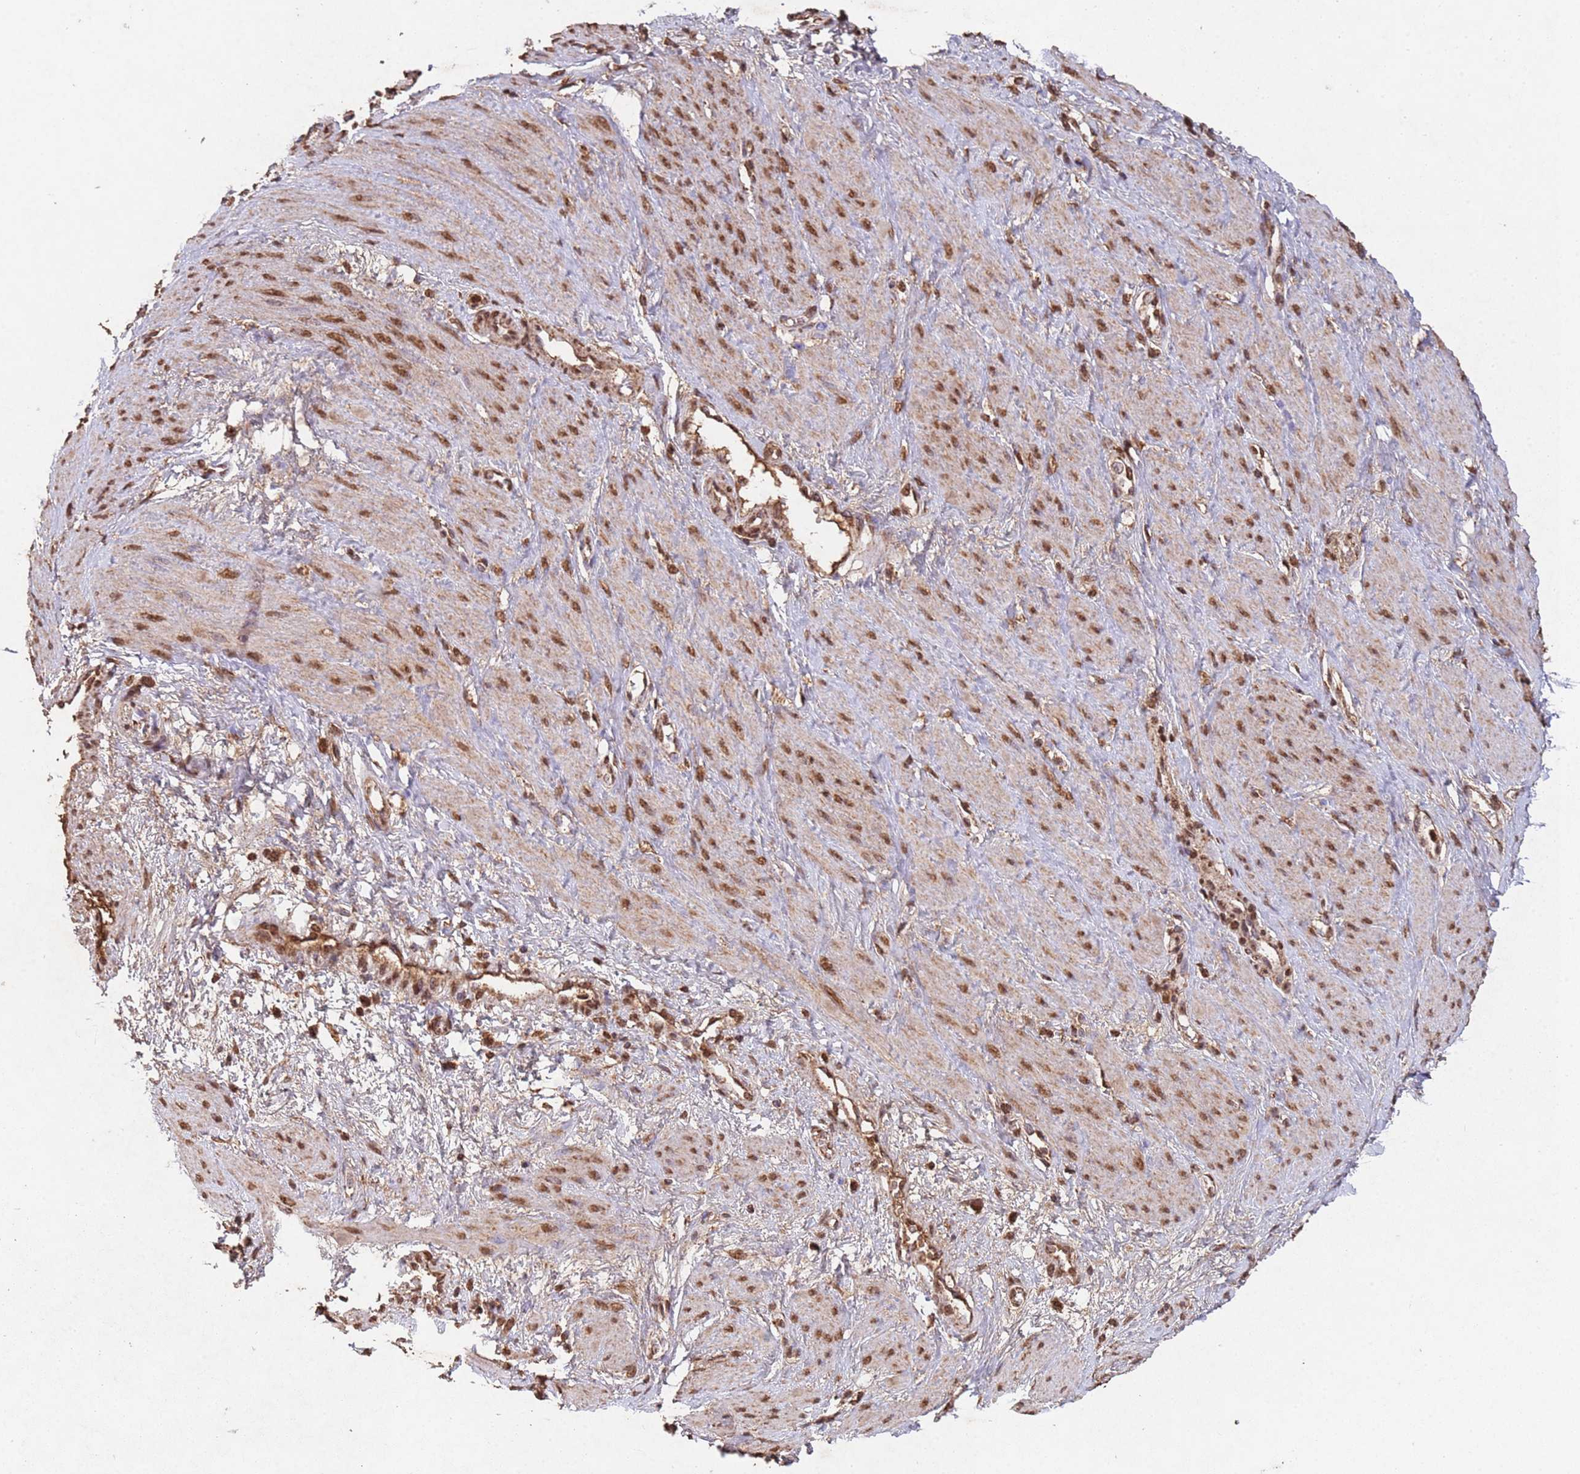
{"staining": {"intensity": "moderate", "quantity": ">75%", "location": "cytoplasmic/membranous,nuclear"}, "tissue": "smooth muscle", "cell_type": "Smooth muscle cells", "image_type": "normal", "snomed": [{"axis": "morphology", "description": "Normal tissue, NOS"}, {"axis": "topography", "description": "Smooth muscle"}, {"axis": "topography", "description": "Uterus"}], "caption": "Immunohistochemical staining of benign smooth muscle displays moderate cytoplasmic/membranous,nuclear protein positivity in about >75% of smooth muscle cells.", "gene": "HDAC10", "patient": {"sex": "female", "age": 39}}